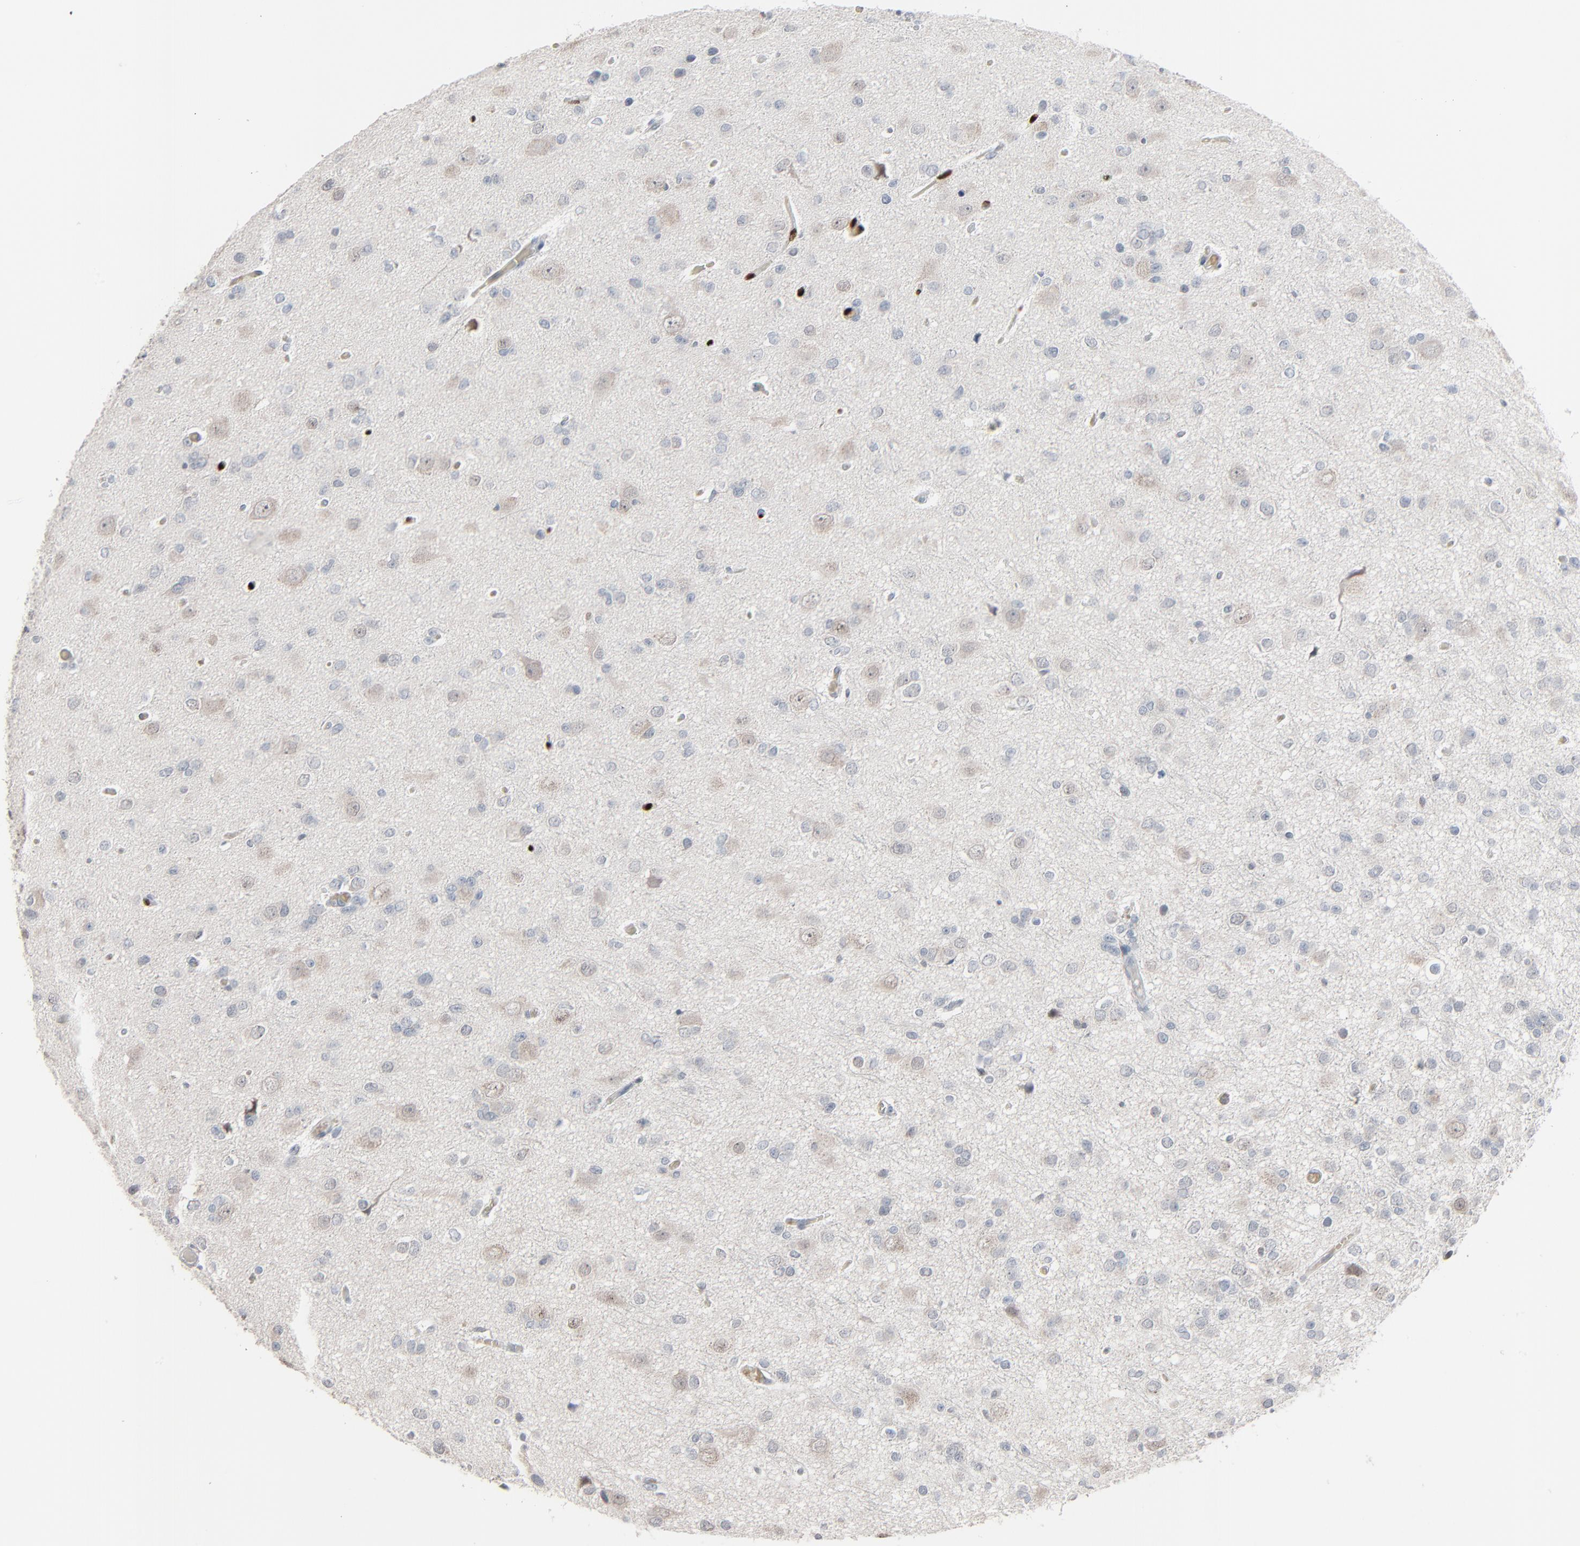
{"staining": {"intensity": "negative", "quantity": "none", "location": "none"}, "tissue": "glioma", "cell_type": "Tumor cells", "image_type": "cancer", "snomed": [{"axis": "morphology", "description": "Glioma, malignant, Low grade"}, {"axis": "topography", "description": "Brain"}], "caption": "Tumor cells are negative for protein expression in human malignant glioma (low-grade). (Brightfield microscopy of DAB (3,3'-diaminobenzidine) immunohistochemistry (IHC) at high magnification).", "gene": "SAGE1", "patient": {"sex": "male", "age": 42}}